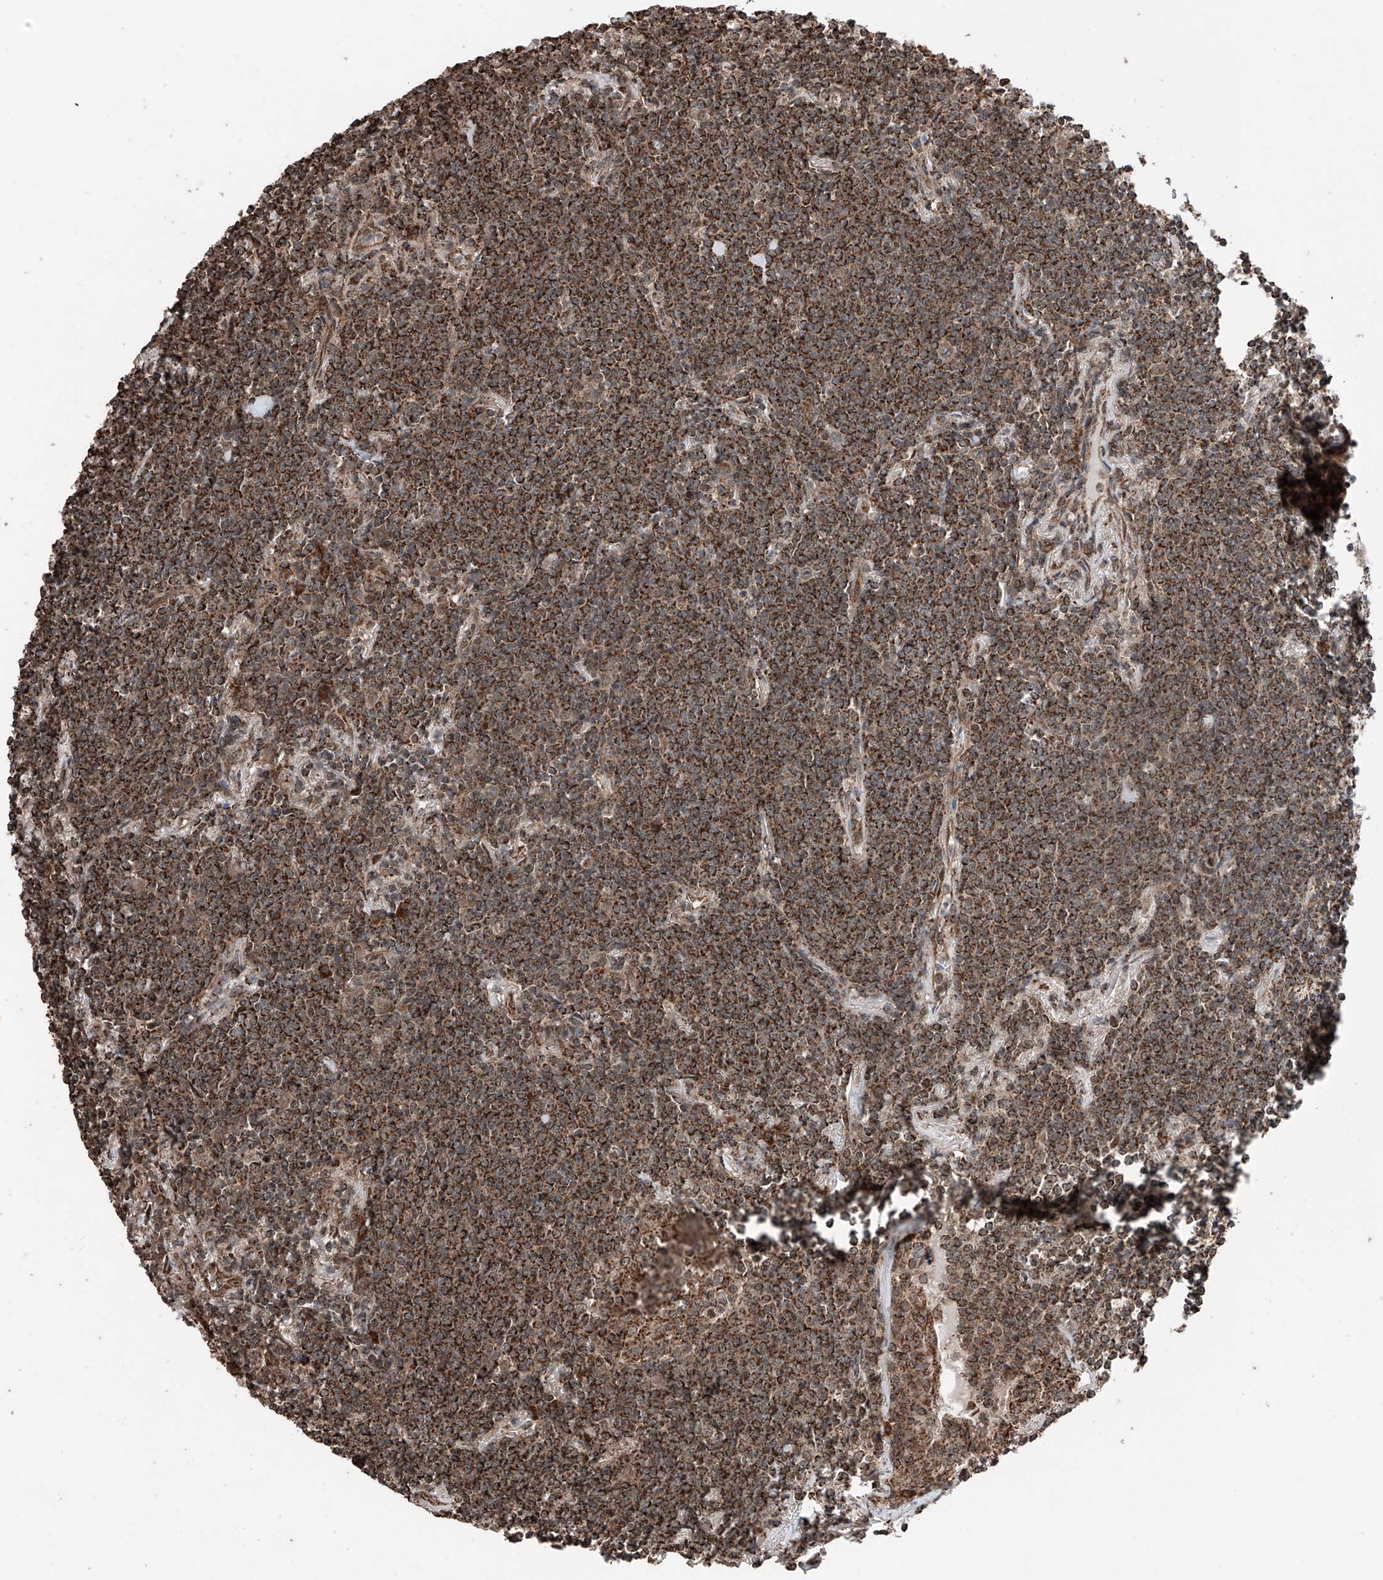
{"staining": {"intensity": "strong", "quantity": ">75%", "location": "cytoplasmic/membranous"}, "tissue": "lymphoma", "cell_type": "Tumor cells", "image_type": "cancer", "snomed": [{"axis": "morphology", "description": "Malignant lymphoma, non-Hodgkin's type, Low grade"}, {"axis": "topography", "description": "Lung"}], "caption": "A high-resolution micrograph shows immunohistochemistry staining of low-grade malignant lymphoma, non-Hodgkin's type, which exhibits strong cytoplasmic/membranous expression in about >75% of tumor cells.", "gene": "ZNF445", "patient": {"sex": "female", "age": 71}}